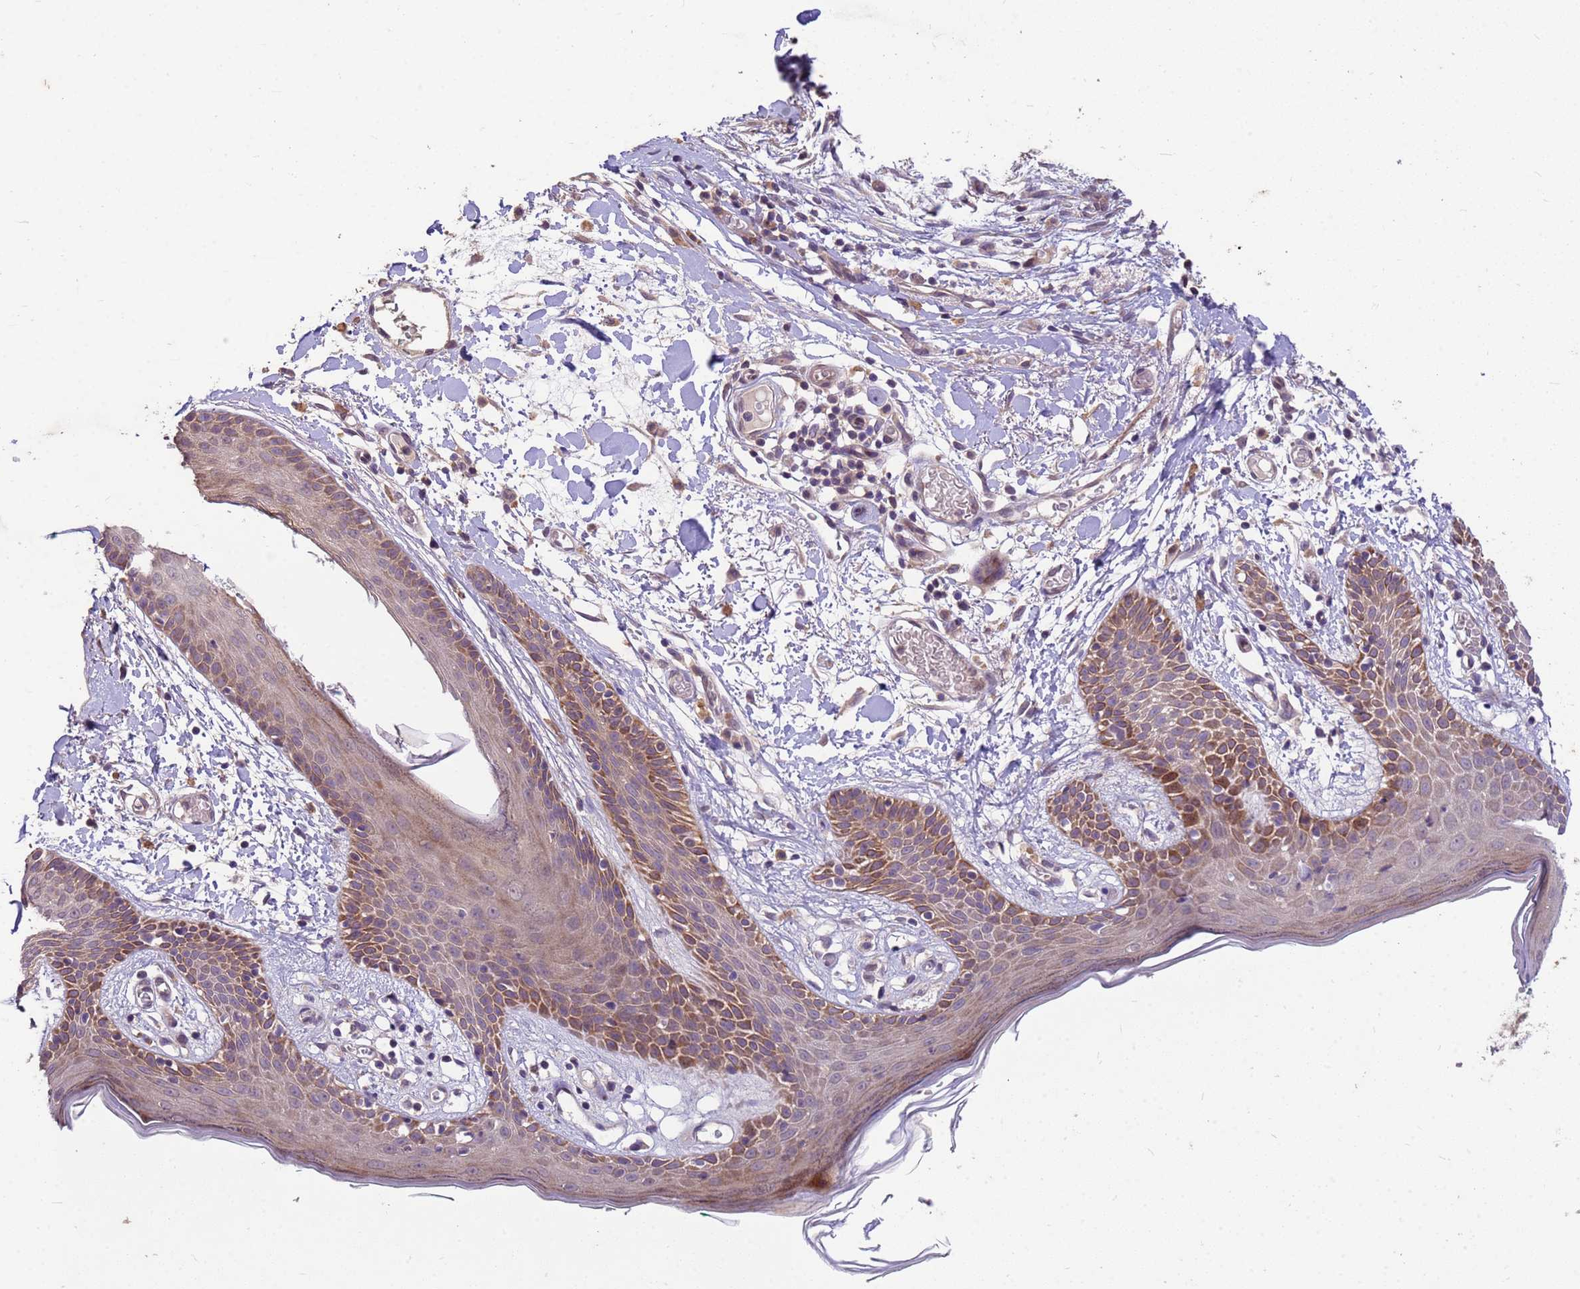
{"staining": {"intensity": "weak", "quantity": "25%-75%", "location": "cytoplasmic/membranous"}, "tissue": "skin", "cell_type": "Fibroblasts", "image_type": "normal", "snomed": [{"axis": "morphology", "description": "Normal tissue, NOS"}, {"axis": "topography", "description": "Skin"}], "caption": "Protein staining of normal skin demonstrates weak cytoplasmic/membranous positivity in approximately 25%-75% of fibroblasts. (DAB (3,3'-diaminobenzidine) IHC, brown staining for protein, blue staining for nuclei).", "gene": "PPP2CA", "patient": {"sex": "male", "age": 79}}